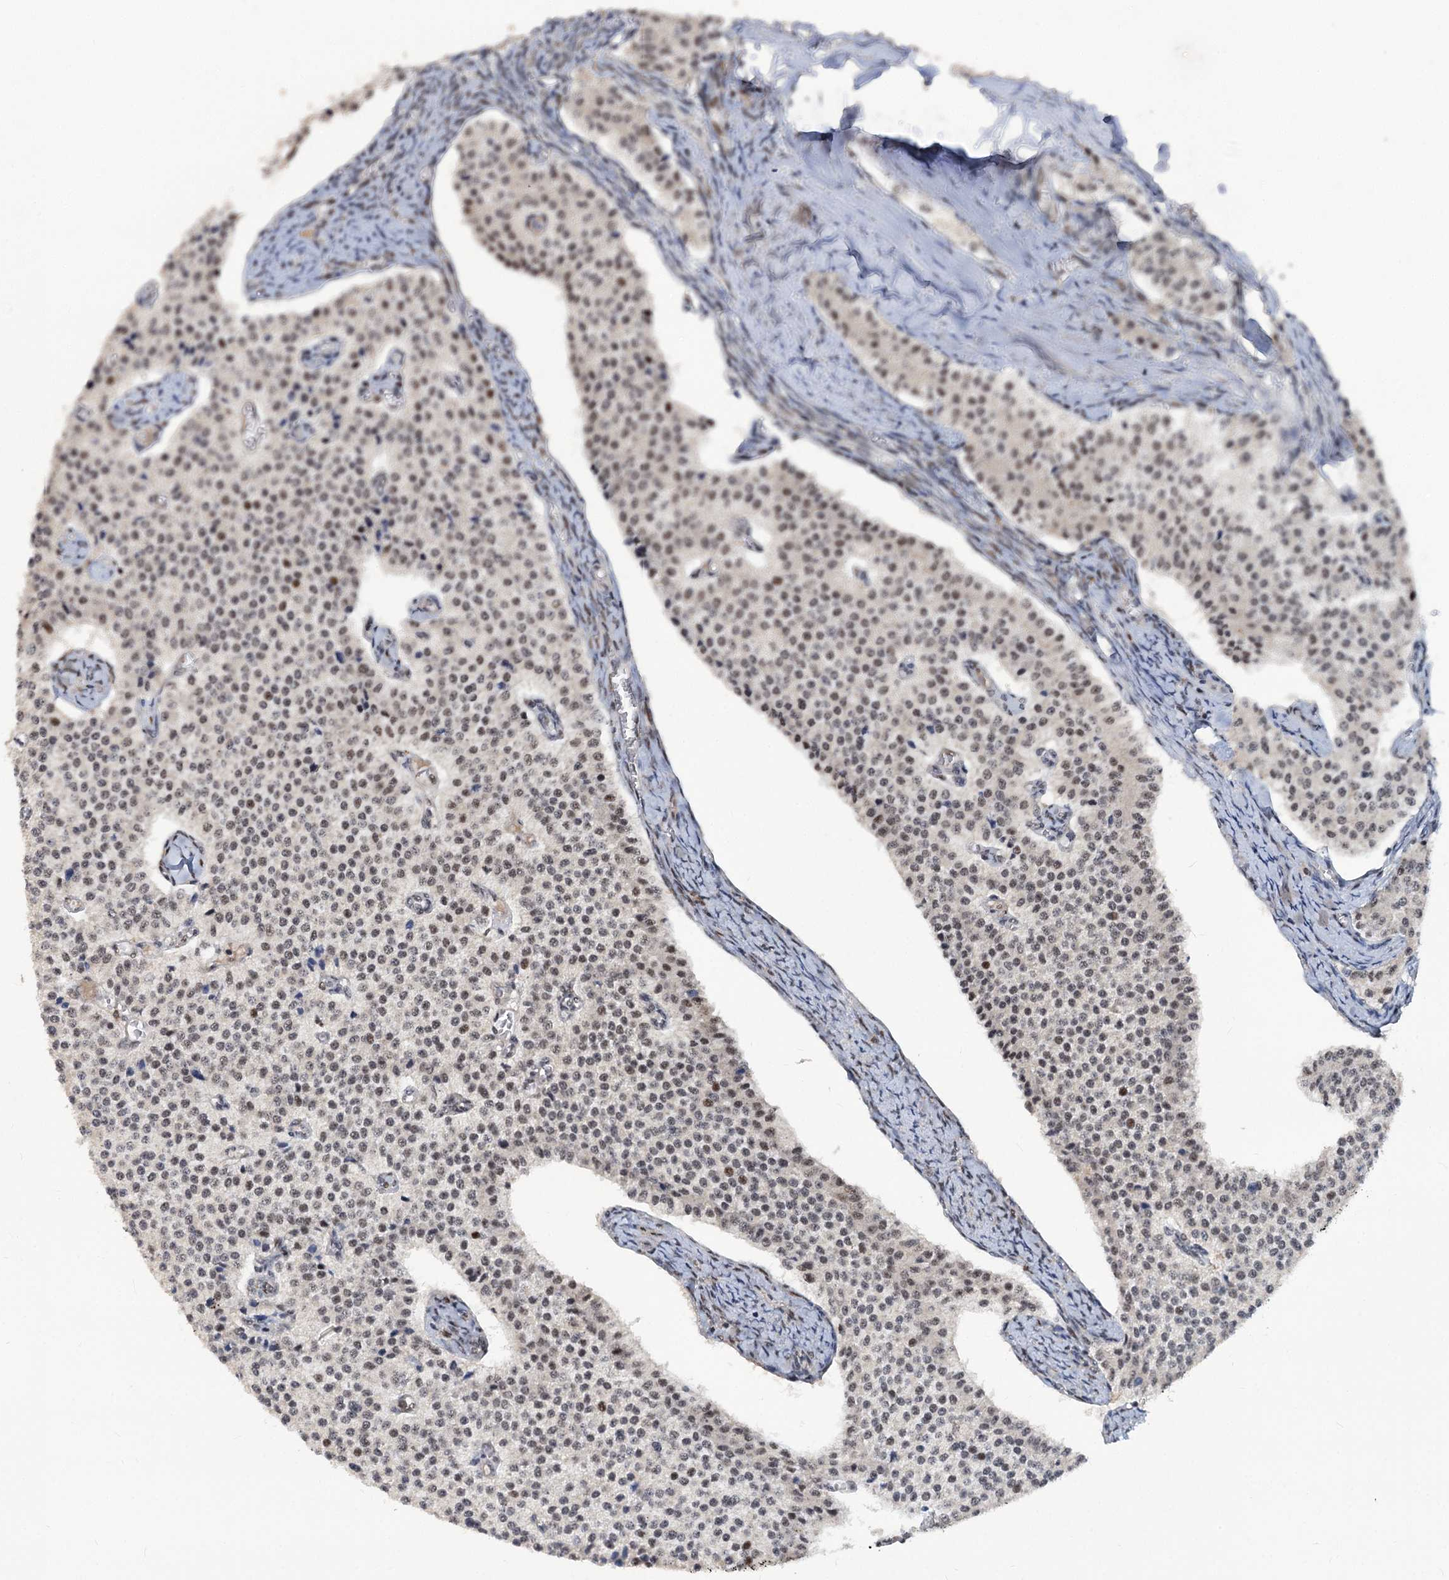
{"staining": {"intensity": "weak", "quantity": "<25%", "location": "nuclear"}, "tissue": "carcinoid", "cell_type": "Tumor cells", "image_type": "cancer", "snomed": [{"axis": "morphology", "description": "Carcinoid, malignant, NOS"}, {"axis": "topography", "description": "Colon"}], "caption": "Image shows no significant protein expression in tumor cells of malignant carcinoid. The staining is performed using DAB (3,3'-diaminobenzidine) brown chromogen with nuclei counter-stained in using hematoxylin.", "gene": "PHF8", "patient": {"sex": "female", "age": 52}}